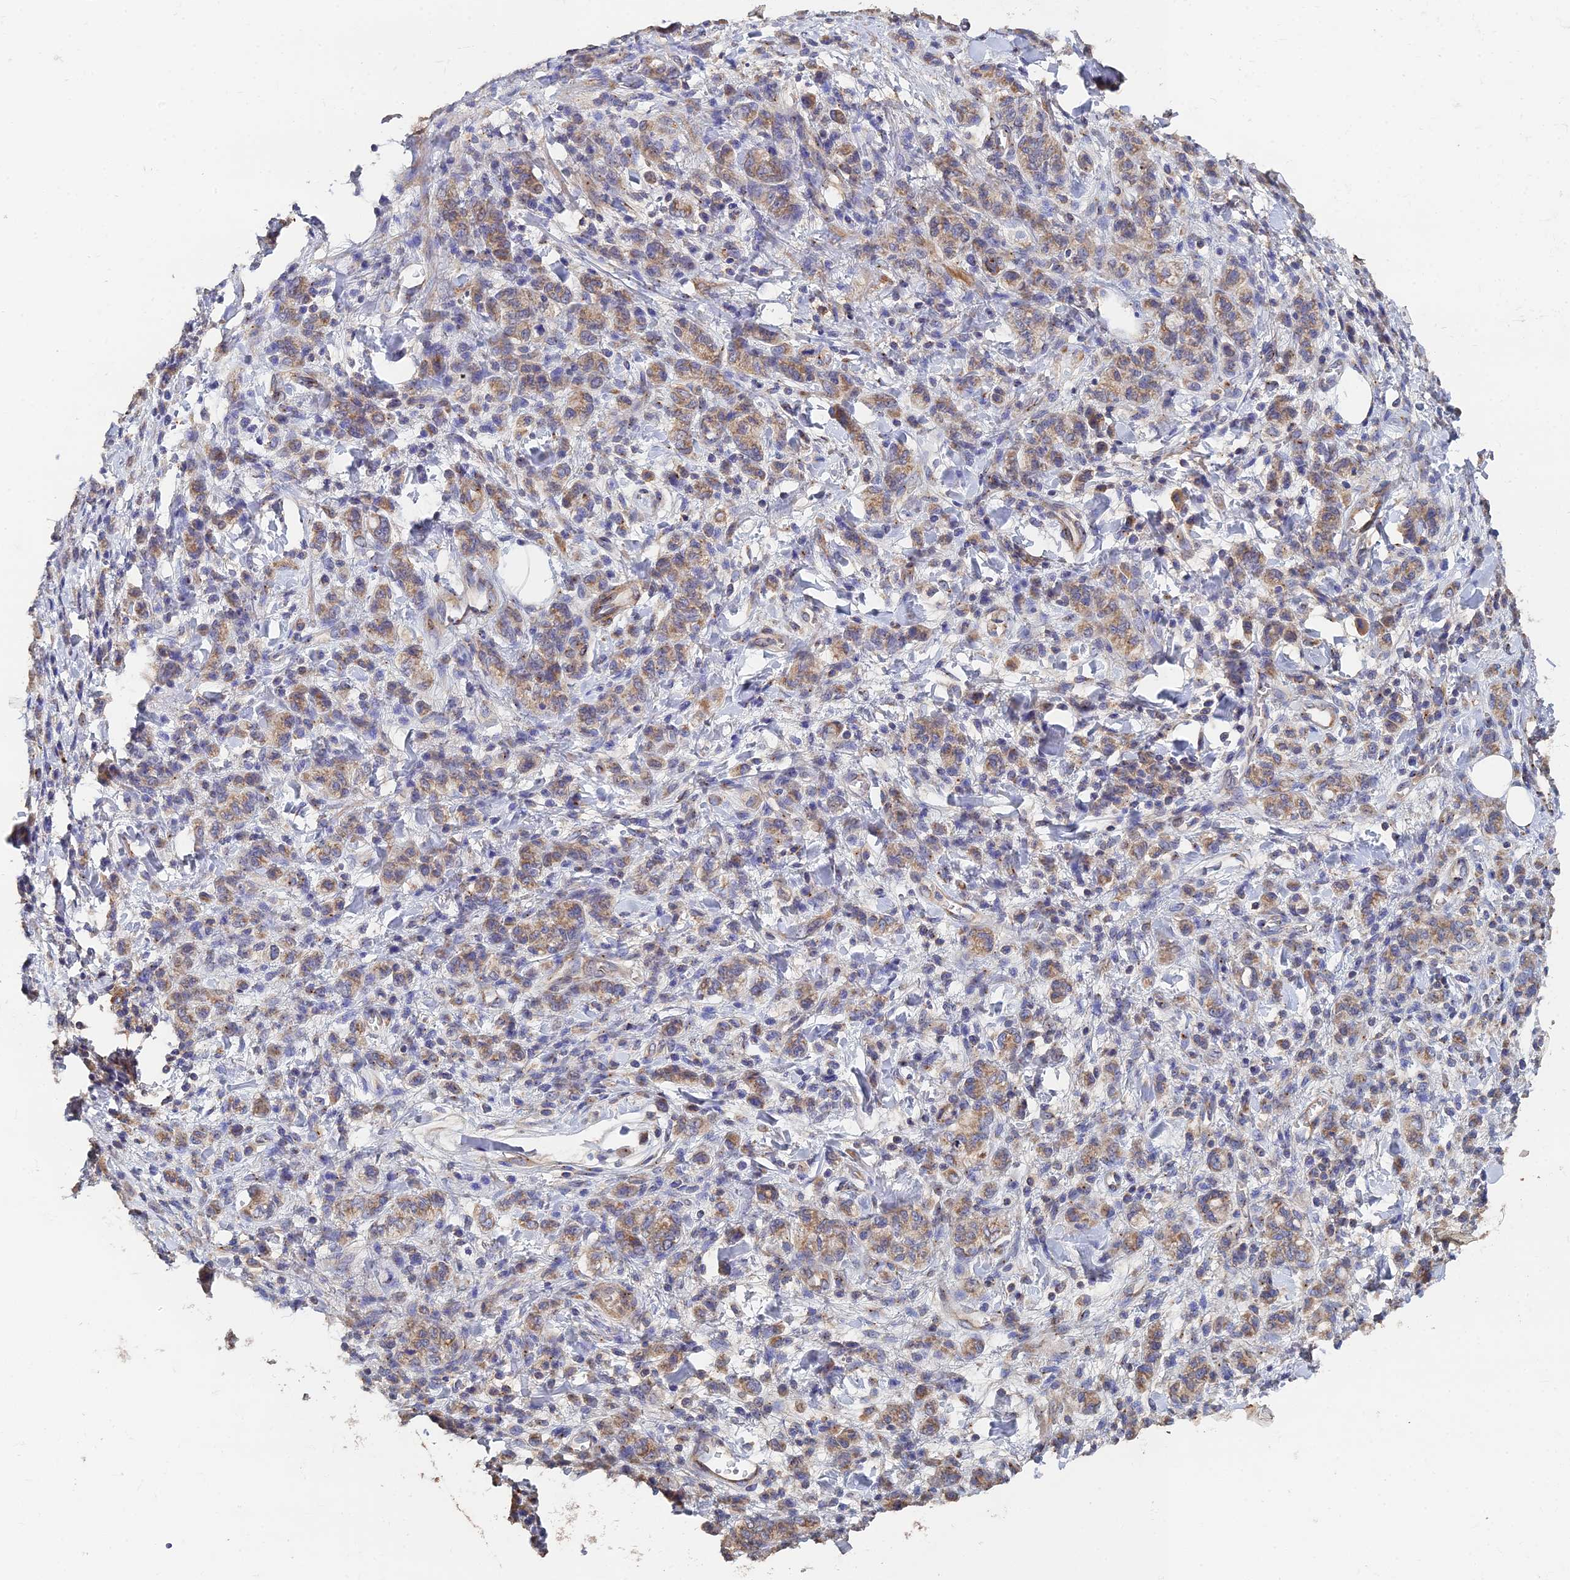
{"staining": {"intensity": "moderate", "quantity": ">75%", "location": "cytoplasmic/membranous"}, "tissue": "stomach cancer", "cell_type": "Tumor cells", "image_type": "cancer", "snomed": [{"axis": "morphology", "description": "Adenocarcinoma, NOS"}, {"axis": "topography", "description": "Stomach"}], "caption": "Adenocarcinoma (stomach) tissue exhibits moderate cytoplasmic/membranous expression in about >75% of tumor cells Using DAB (brown) and hematoxylin (blue) stains, captured at high magnification using brightfield microscopy.", "gene": "SPANXN4", "patient": {"sex": "male", "age": 77}}